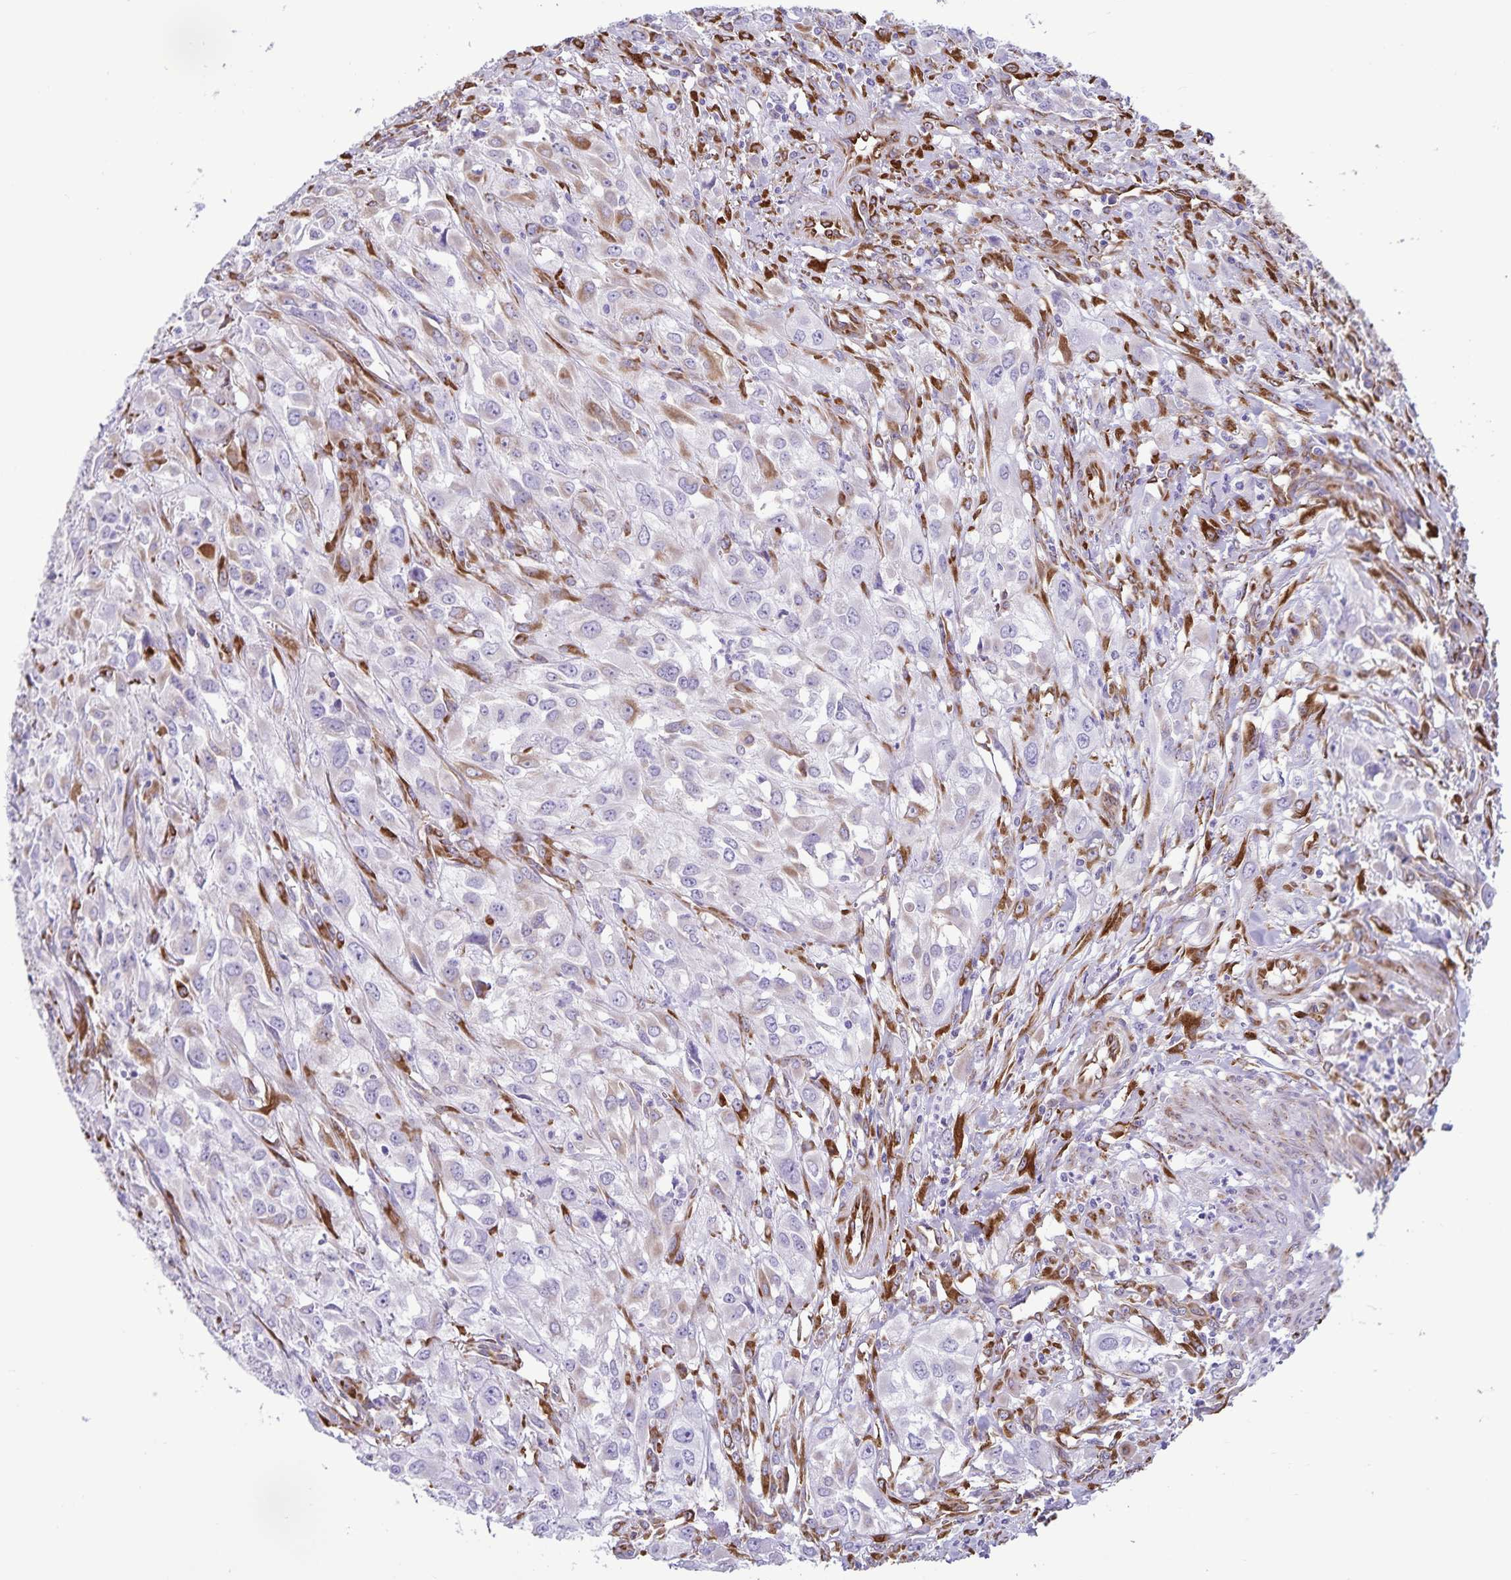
{"staining": {"intensity": "negative", "quantity": "none", "location": "none"}, "tissue": "urothelial cancer", "cell_type": "Tumor cells", "image_type": "cancer", "snomed": [{"axis": "morphology", "description": "Urothelial carcinoma, High grade"}, {"axis": "topography", "description": "Urinary bladder"}], "caption": "Immunohistochemistry (IHC) micrograph of neoplastic tissue: human urothelial carcinoma (high-grade) stained with DAB (3,3'-diaminobenzidine) shows no significant protein positivity in tumor cells.", "gene": "RCN1", "patient": {"sex": "male", "age": 67}}